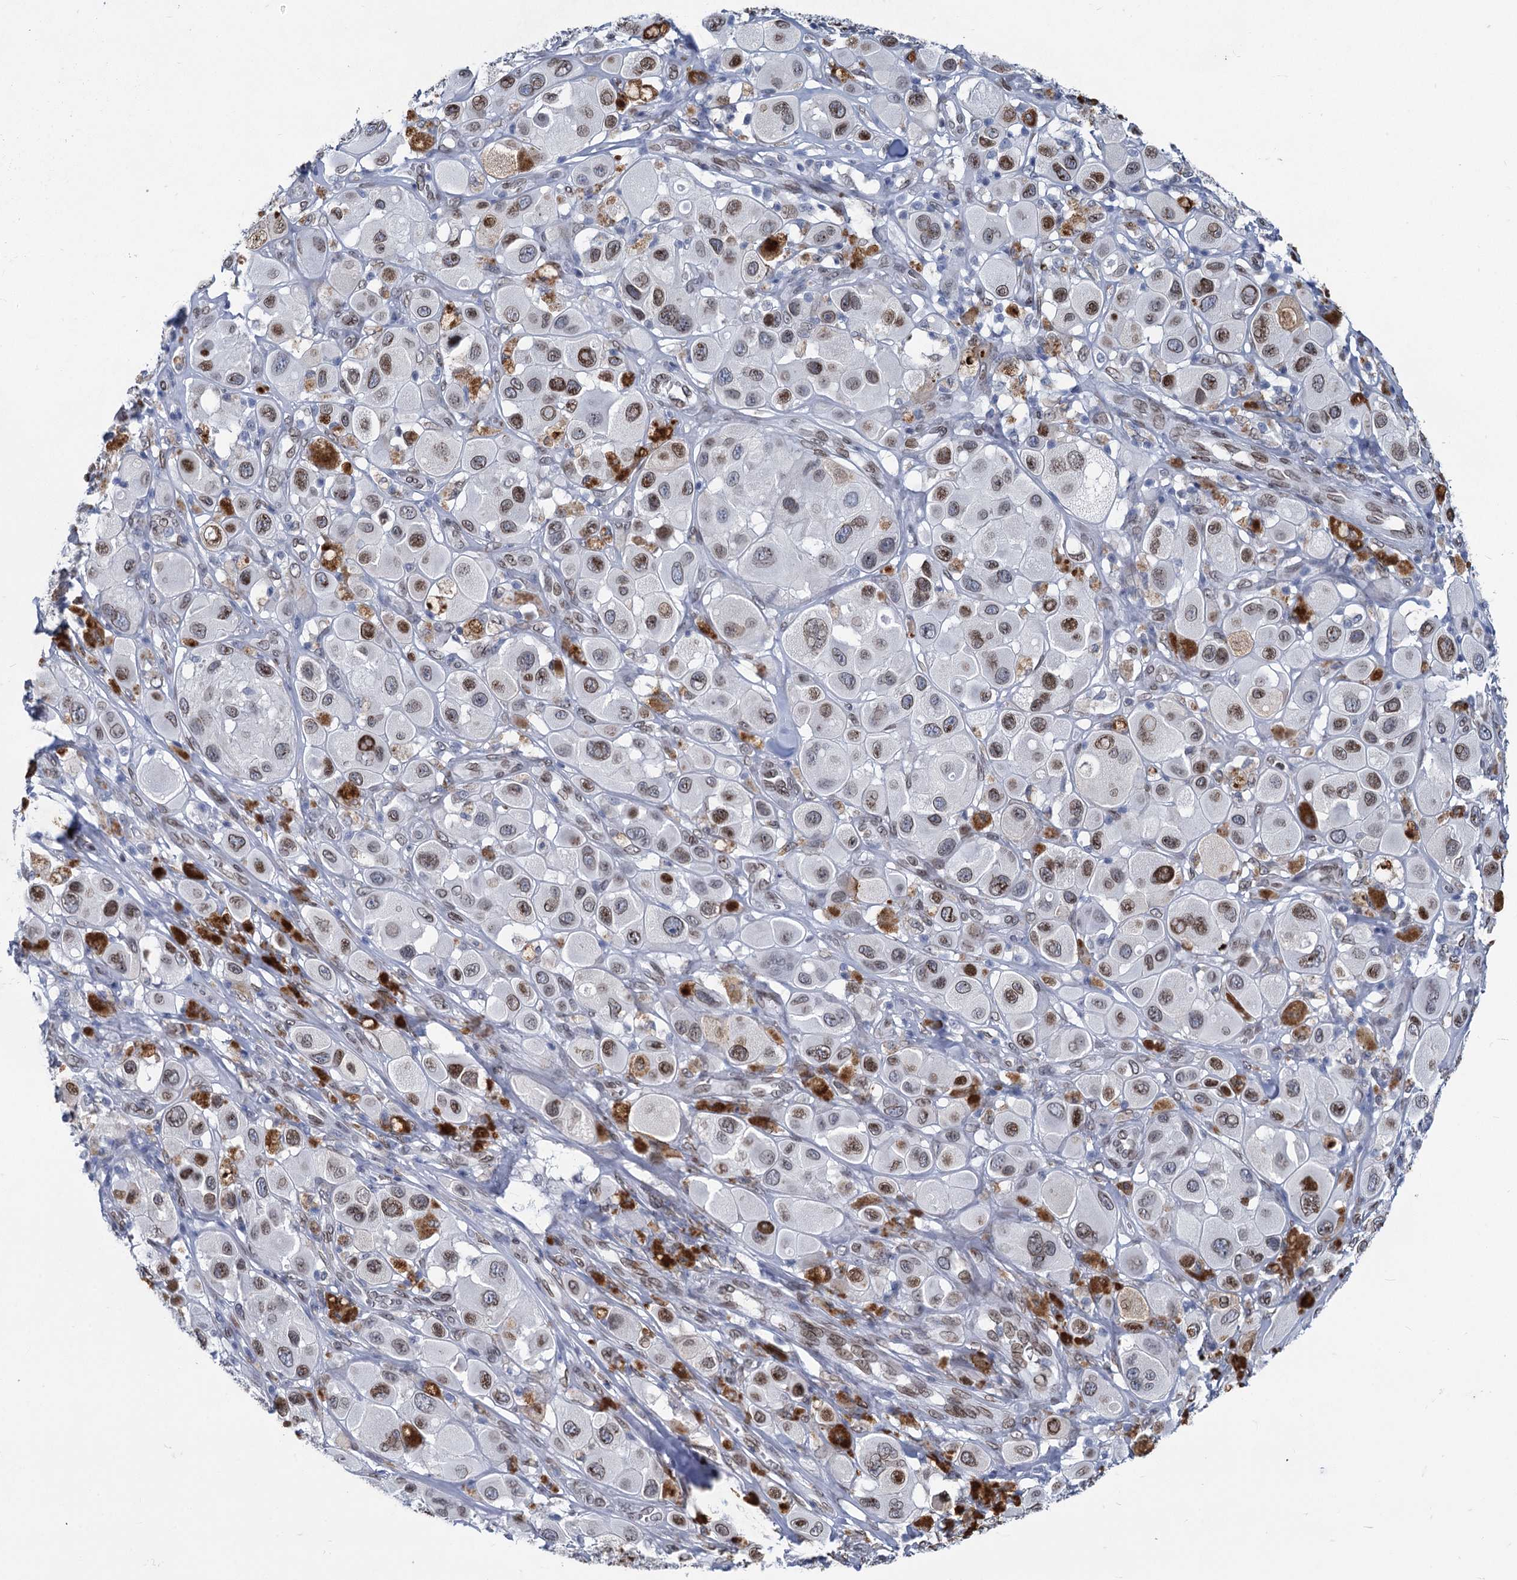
{"staining": {"intensity": "weak", "quantity": "<25%", "location": "nuclear"}, "tissue": "melanoma", "cell_type": "Tumor cells", "image_type": "cancer", "snomed": [{"axis": "morphology", "description": "Malignant melanoma, Metastatic site"}, {"axis": "topography", "description": "Skin"}], "caption": "Immunohistochemistry photomicrograph of malignant melanoma (metastatic site) stained for a protein (brown), which exhibits no positivity in tumor cells. Brightfield microscopy of IHC stained with DAB (brown) and hematoxylin (blue), captured at high magnification.", "gene": "PRSS35", "patient": {"sex": "male", "age": 41}}